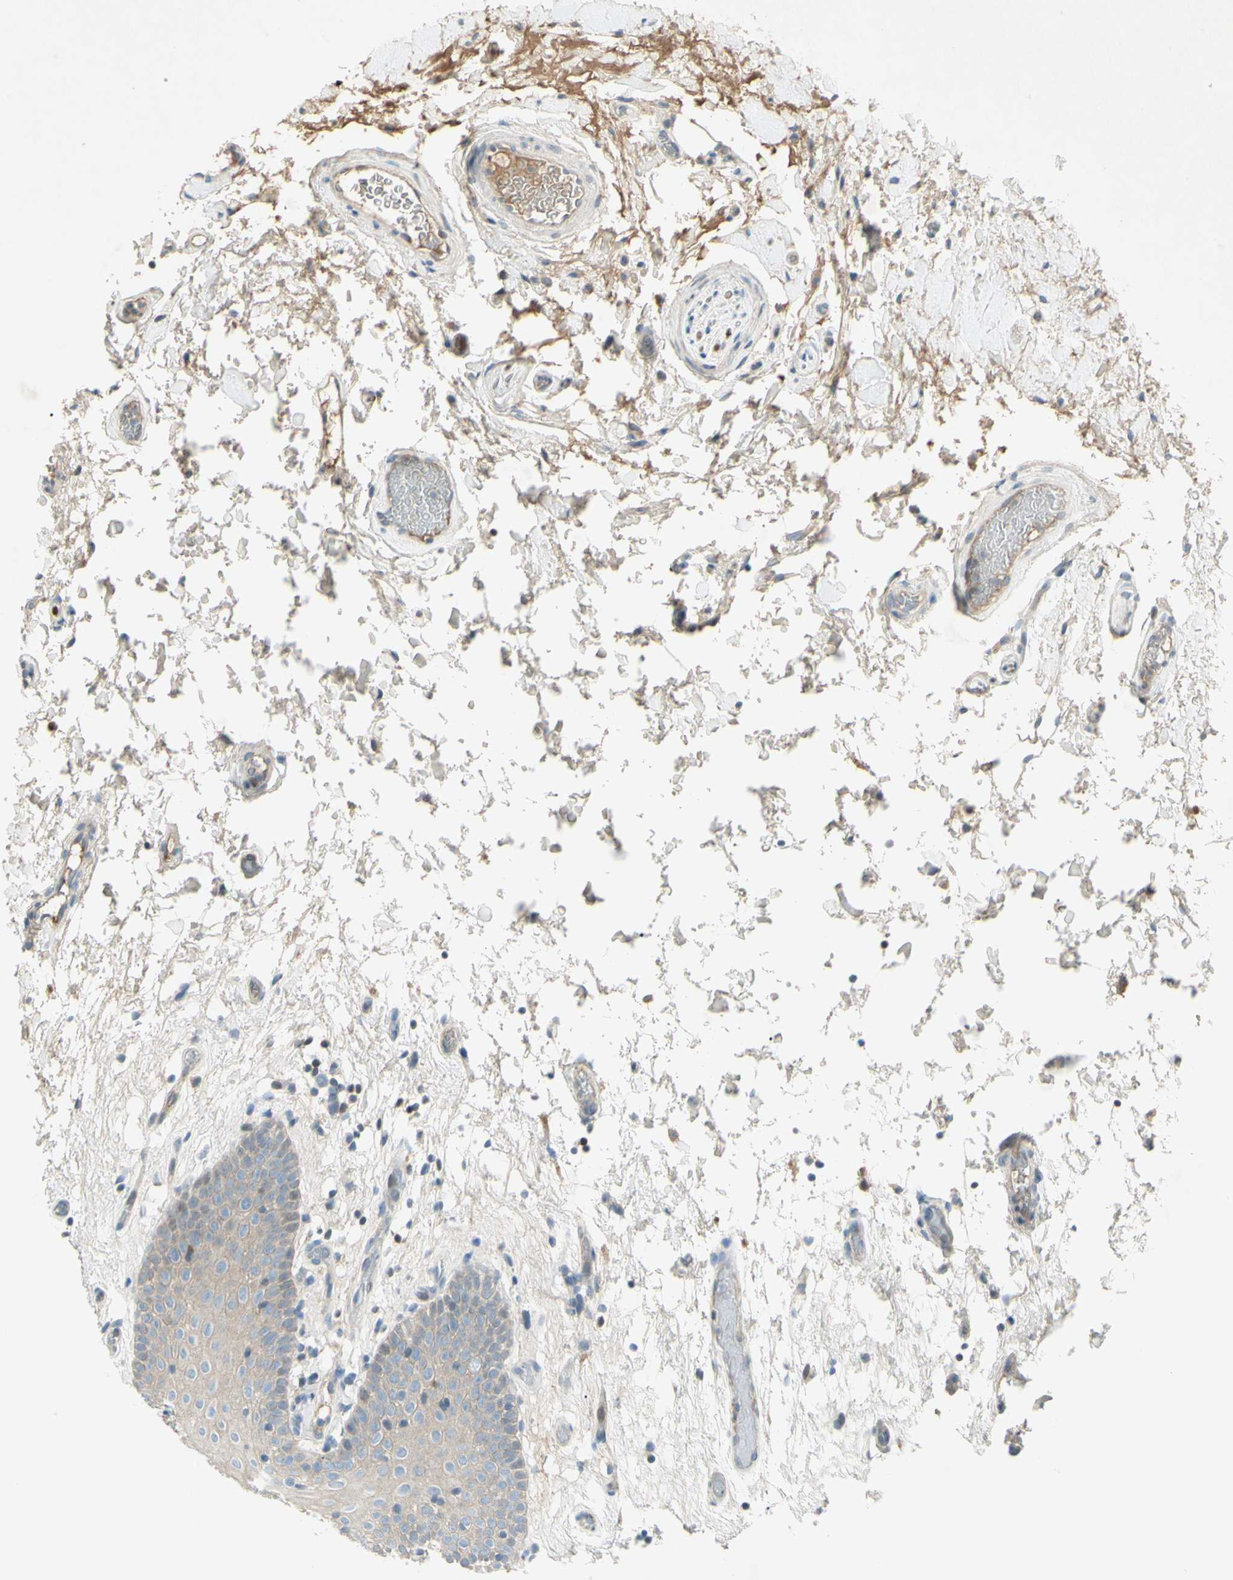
{"staining": {"intensity": "weak", "quantity": ">75%", "location": "cytoplasmic/membranous"}, "tissue": "oral mucosa", "cell_type": "Squamous epithelial cells", "image_type": "normal", "snomed": [{"axis": "morphology", "description": "Normal tissue, NOS"}, {"axis": "morphology", "description": "Squamous cell carcinoma, NOS"}, {"axis": "topography", "description": "Skeletal muscle"}, {"axis": "topography", "description": "Oral tissue"}, {"axis": "topography", "description": "Head-Neck"}], "caption": "Immunohistochemical staining of normal human oral mucosa shows low levels of weak cytoplasmic/membranous expression in approximately >75% of squamous epithelial cells. (DAB IHC, brown staining for protein, blue staining for nuclei).", "gene": "C1orf159", "patient": {"sex": "male", "age": 71}}